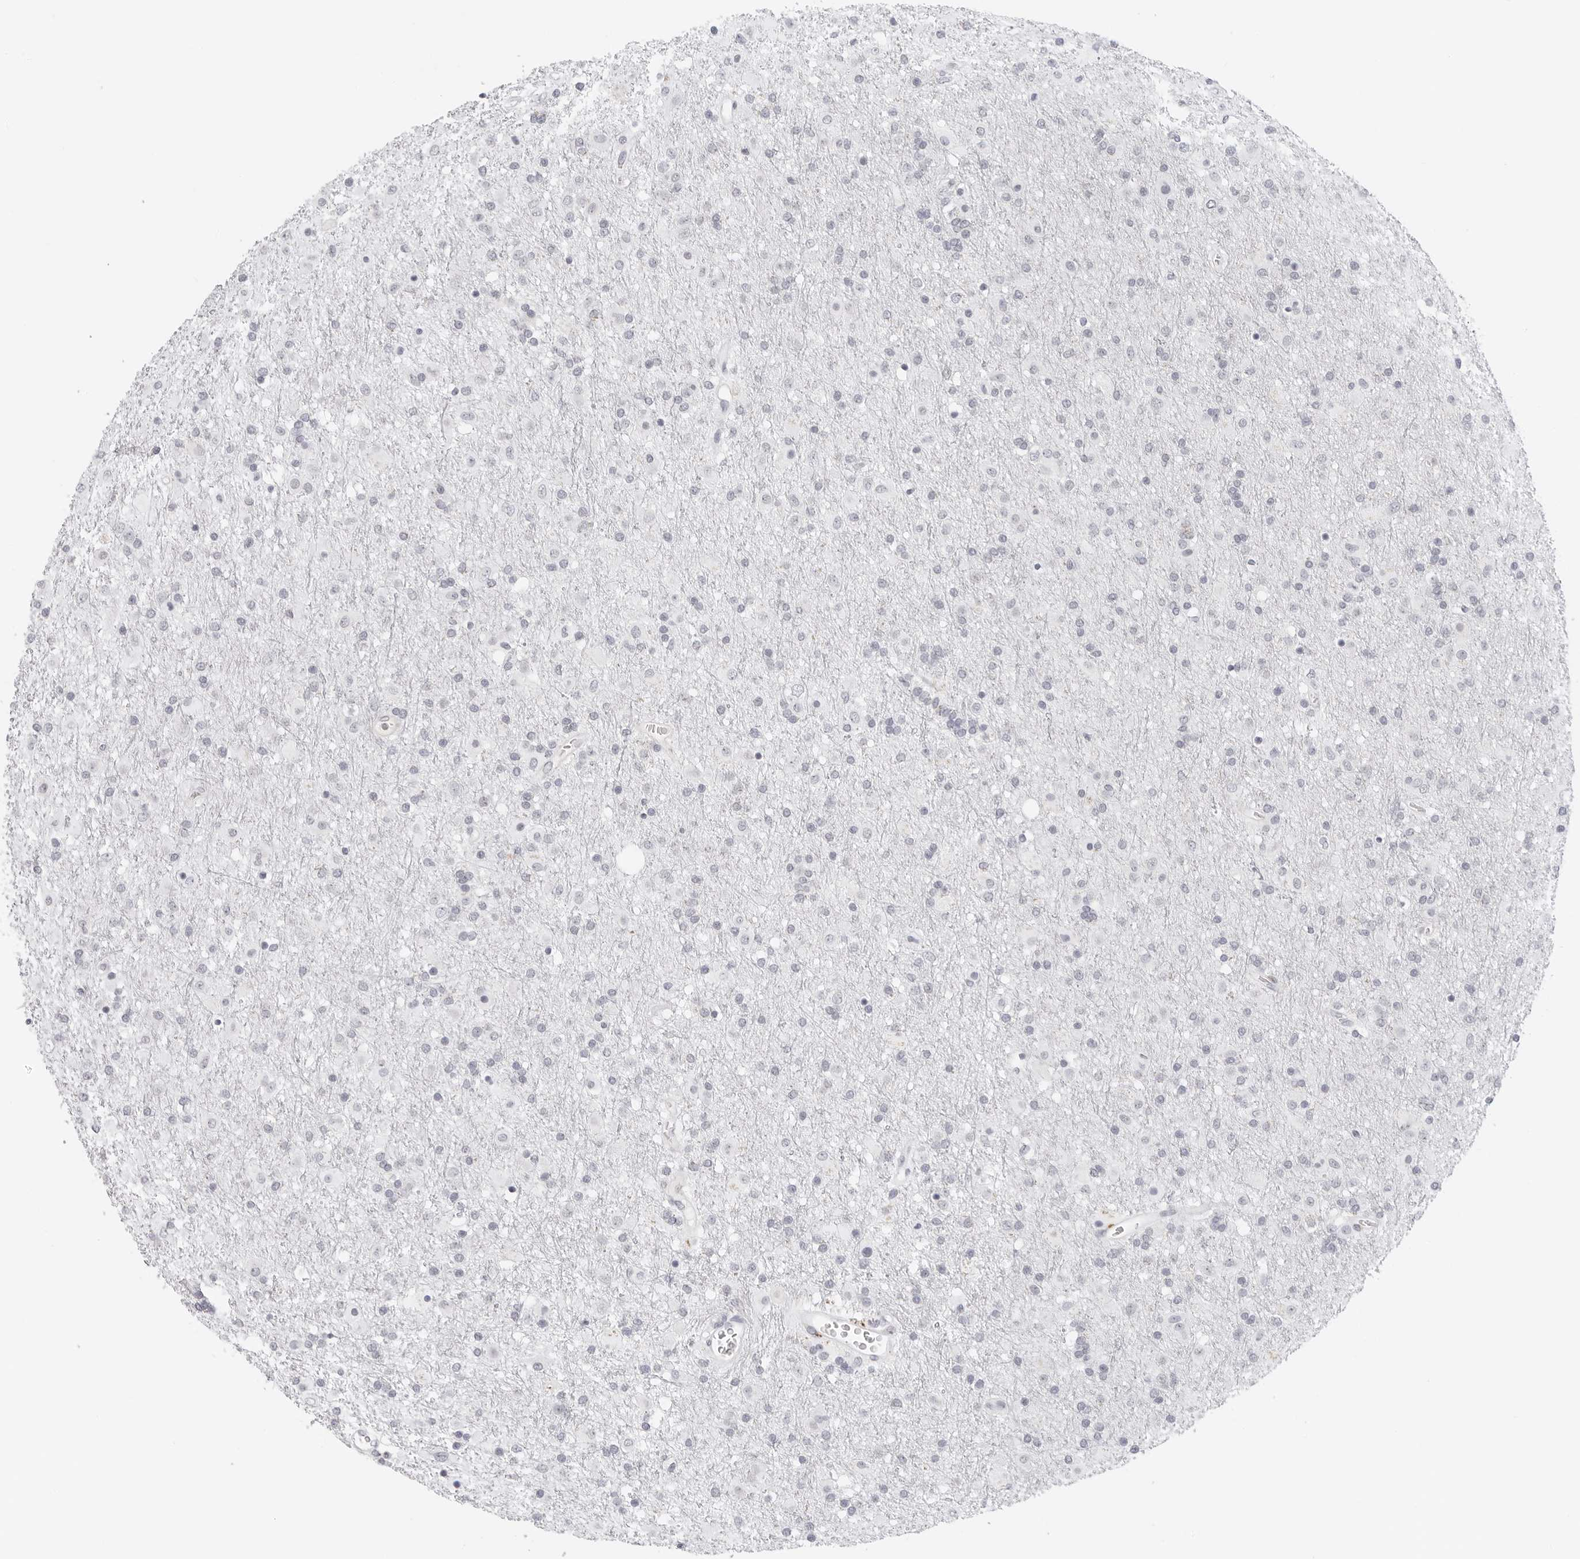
{"staining": {"intensity": "negative", "quantity": "none", "location": "none"}, "tissue": "glioma", "cell_type": "Tumor cells", "image_type": "cancer", "snomed": [{"axis": "morphology", "description": "Glioma, malignant, Low grade"}, {"axis": "topography", "description": "Brain"}], "caption": "Immunohistochemistry (IHC) micrograph of human low-grade glioma (malignant) stained for a protein (brown), which reveals no positivity in tumor cells.", "gene": "EDN2", "patient": {"sex": "male", "age": 65}}